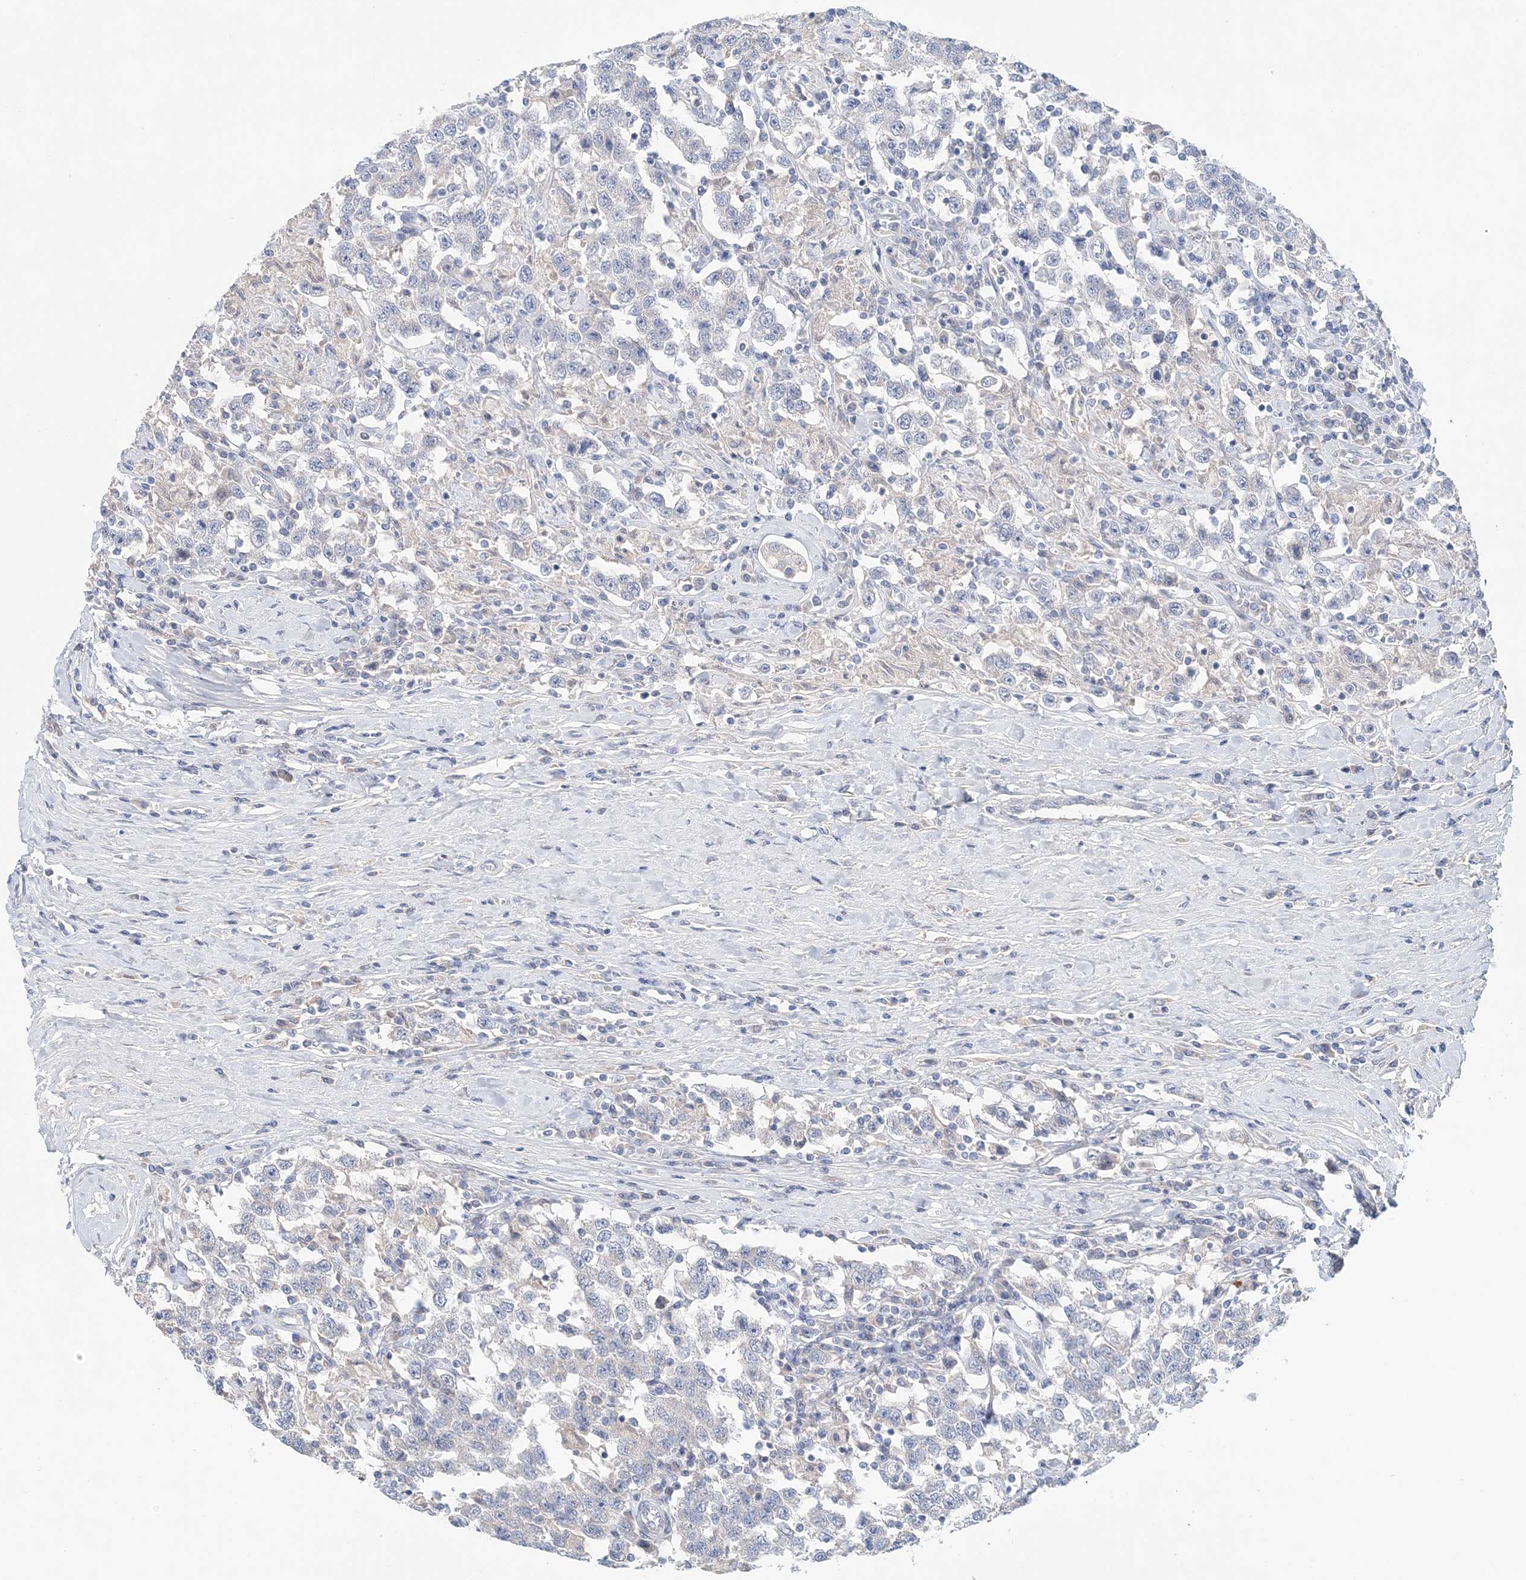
{"staining": {"intensity": "negative", "quantity": "none", "location": "none"}, "tissue": "testis cancer", "cell_type": "Tumor cells", "image_type": "cancer", "snomed": [{"axis": "morphology", "description": "Seminoma, NOS"}, {"axis": "topography", "description": "Testis"}], "caption": "This is an immunohistochemistry (IHC) image of testis cancer (seminoma). There is no staining in tumor cells.", "gene": "LRRIQ4", "patient": {"sex": "male", "age": 41}}